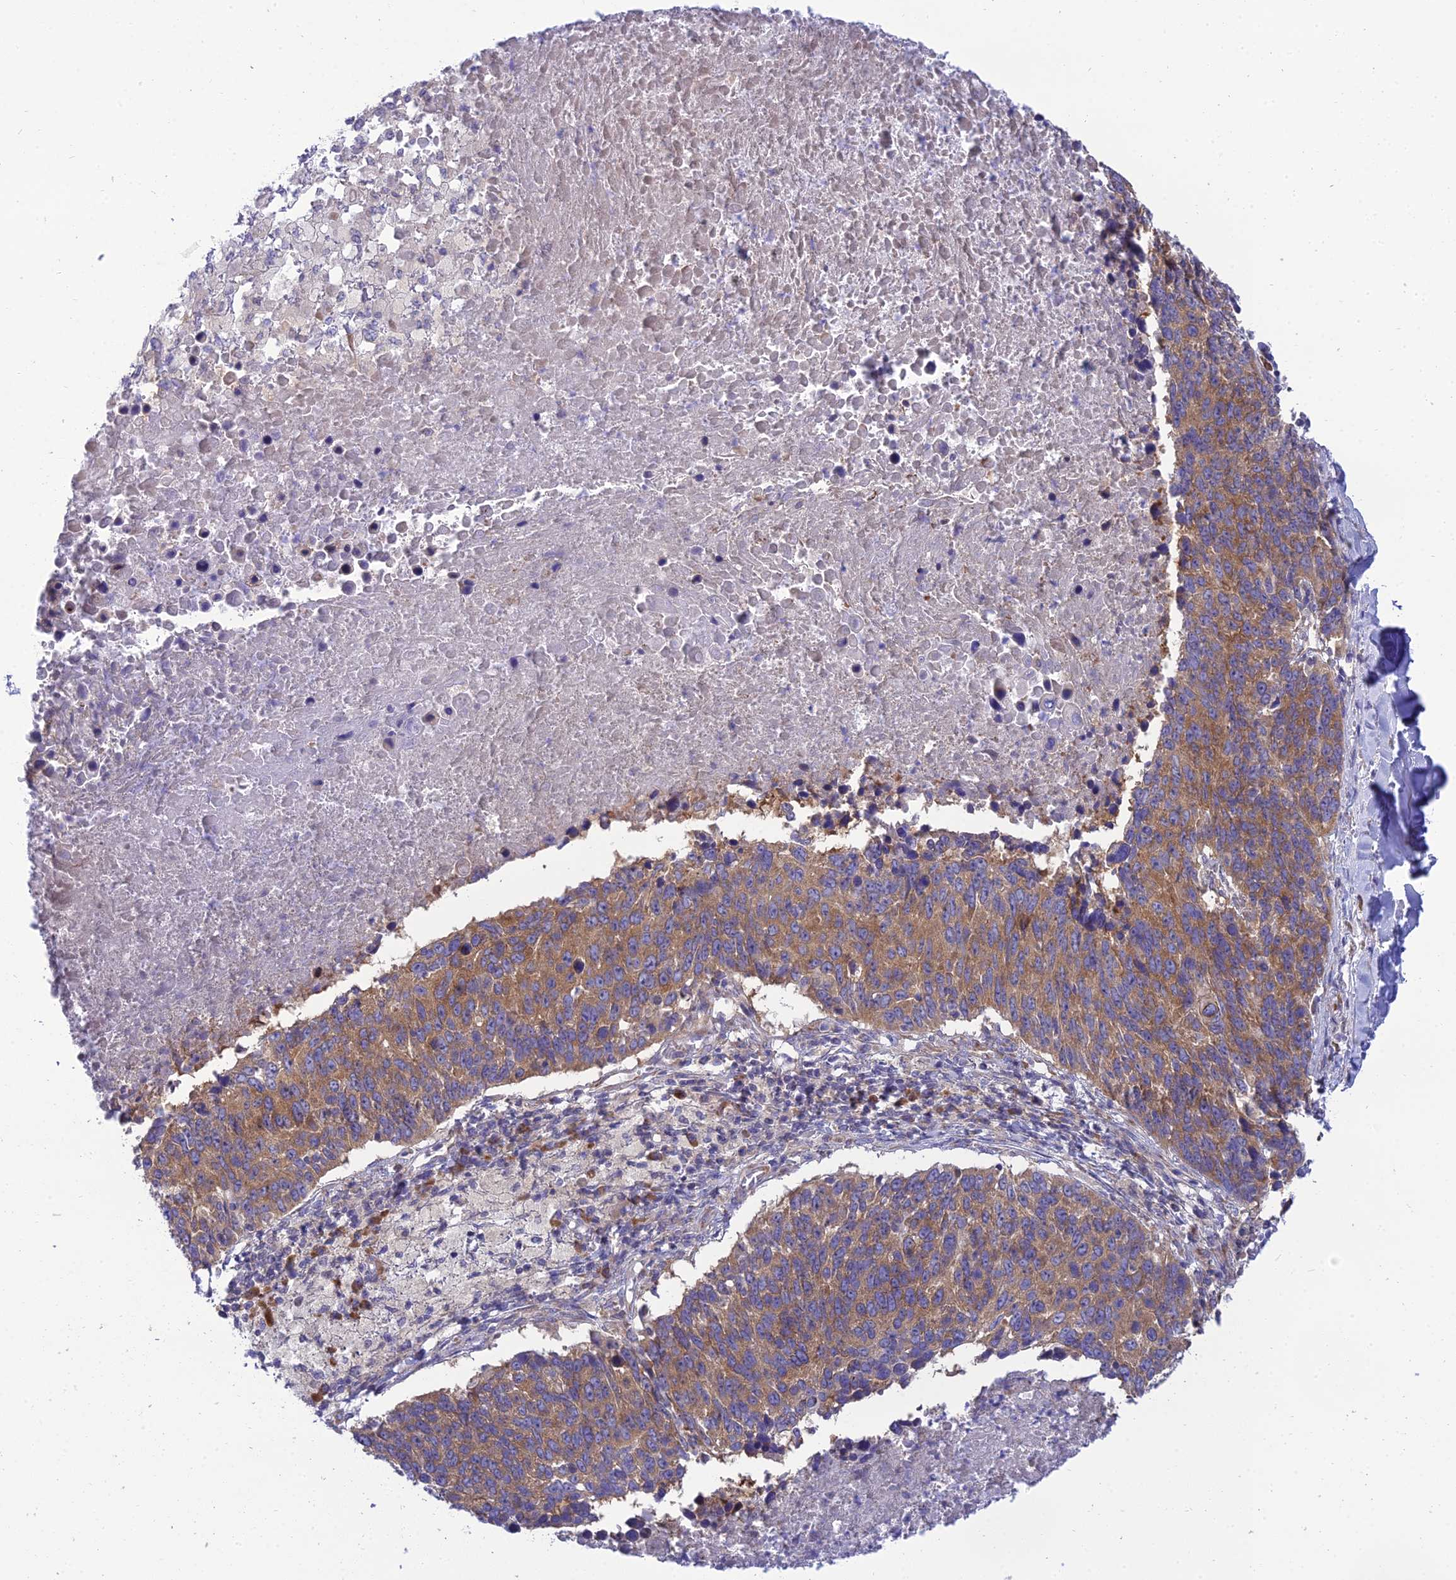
{"staining": {"intensity": "moderate", "quantity": ">75%", "location": "cytoplasmic/membranous"}, "tissue": "lung cancer", "cell_type": "Tumor cells", "image_type": "cancer", "snomed": [{"axis": "morphology", "description": "Normal tissue, NOS"}, {"axis": "morphology", "description": "Squamous cell carcinoma, NOS"}, {"axis": "topography", "description": "Lymph node"}, {"axis": "topography", "description": "Lung"}], "caption": "Moderate cytoplasmic/membranous protein positivity is appreciated in approximately >75% of tumor cells in lung cancer.", "gene": "CLCN7", "patient": {"sex": "male", "age": 66}}